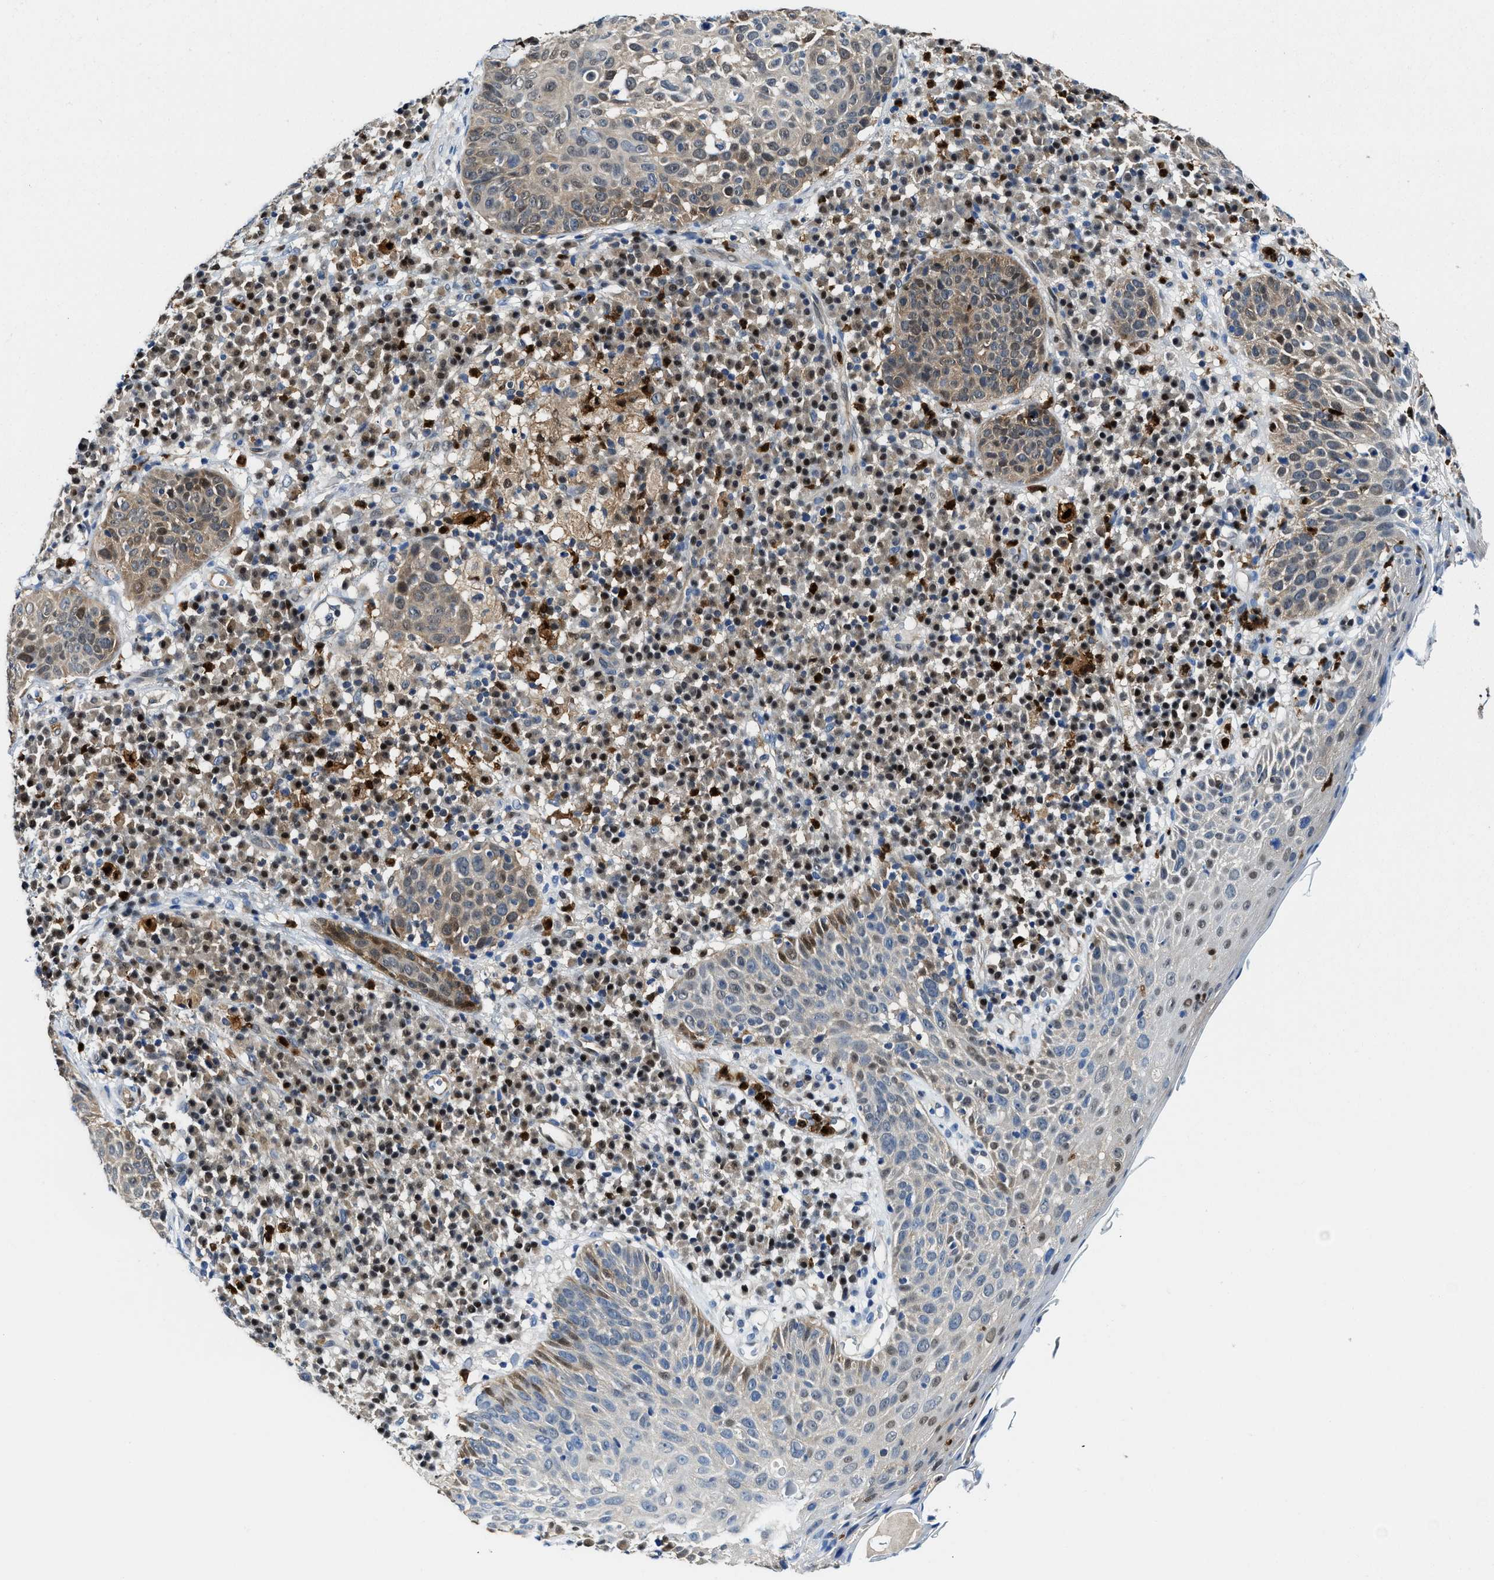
{"staining": {"intensity": "moderate", "quantity": "<25%", "location": "cytoplasmic/membranous"}, "tissue": "skin cancer", "cell_type": "Tumor cells", "image_type": "cancer", "snomed": [{"axis": "morphology", "description": "Squamous cell carcinoma in situ, NOS"}, {"axis": "morphology", "description": "Squamous cell carcinoma, NOS"}, {"axis": "topography", "description": "Skin"}], "caption": "This histopathology image demonstrates immunohistochemistry staining of human skin cancer (squamous cell carcinoma in situ), with low moderate cytoplasmic/membranous positivity in about <25% of tumor cells.", "gene": "LTA4H", "patient": {"sex": "male", "age": 93}}